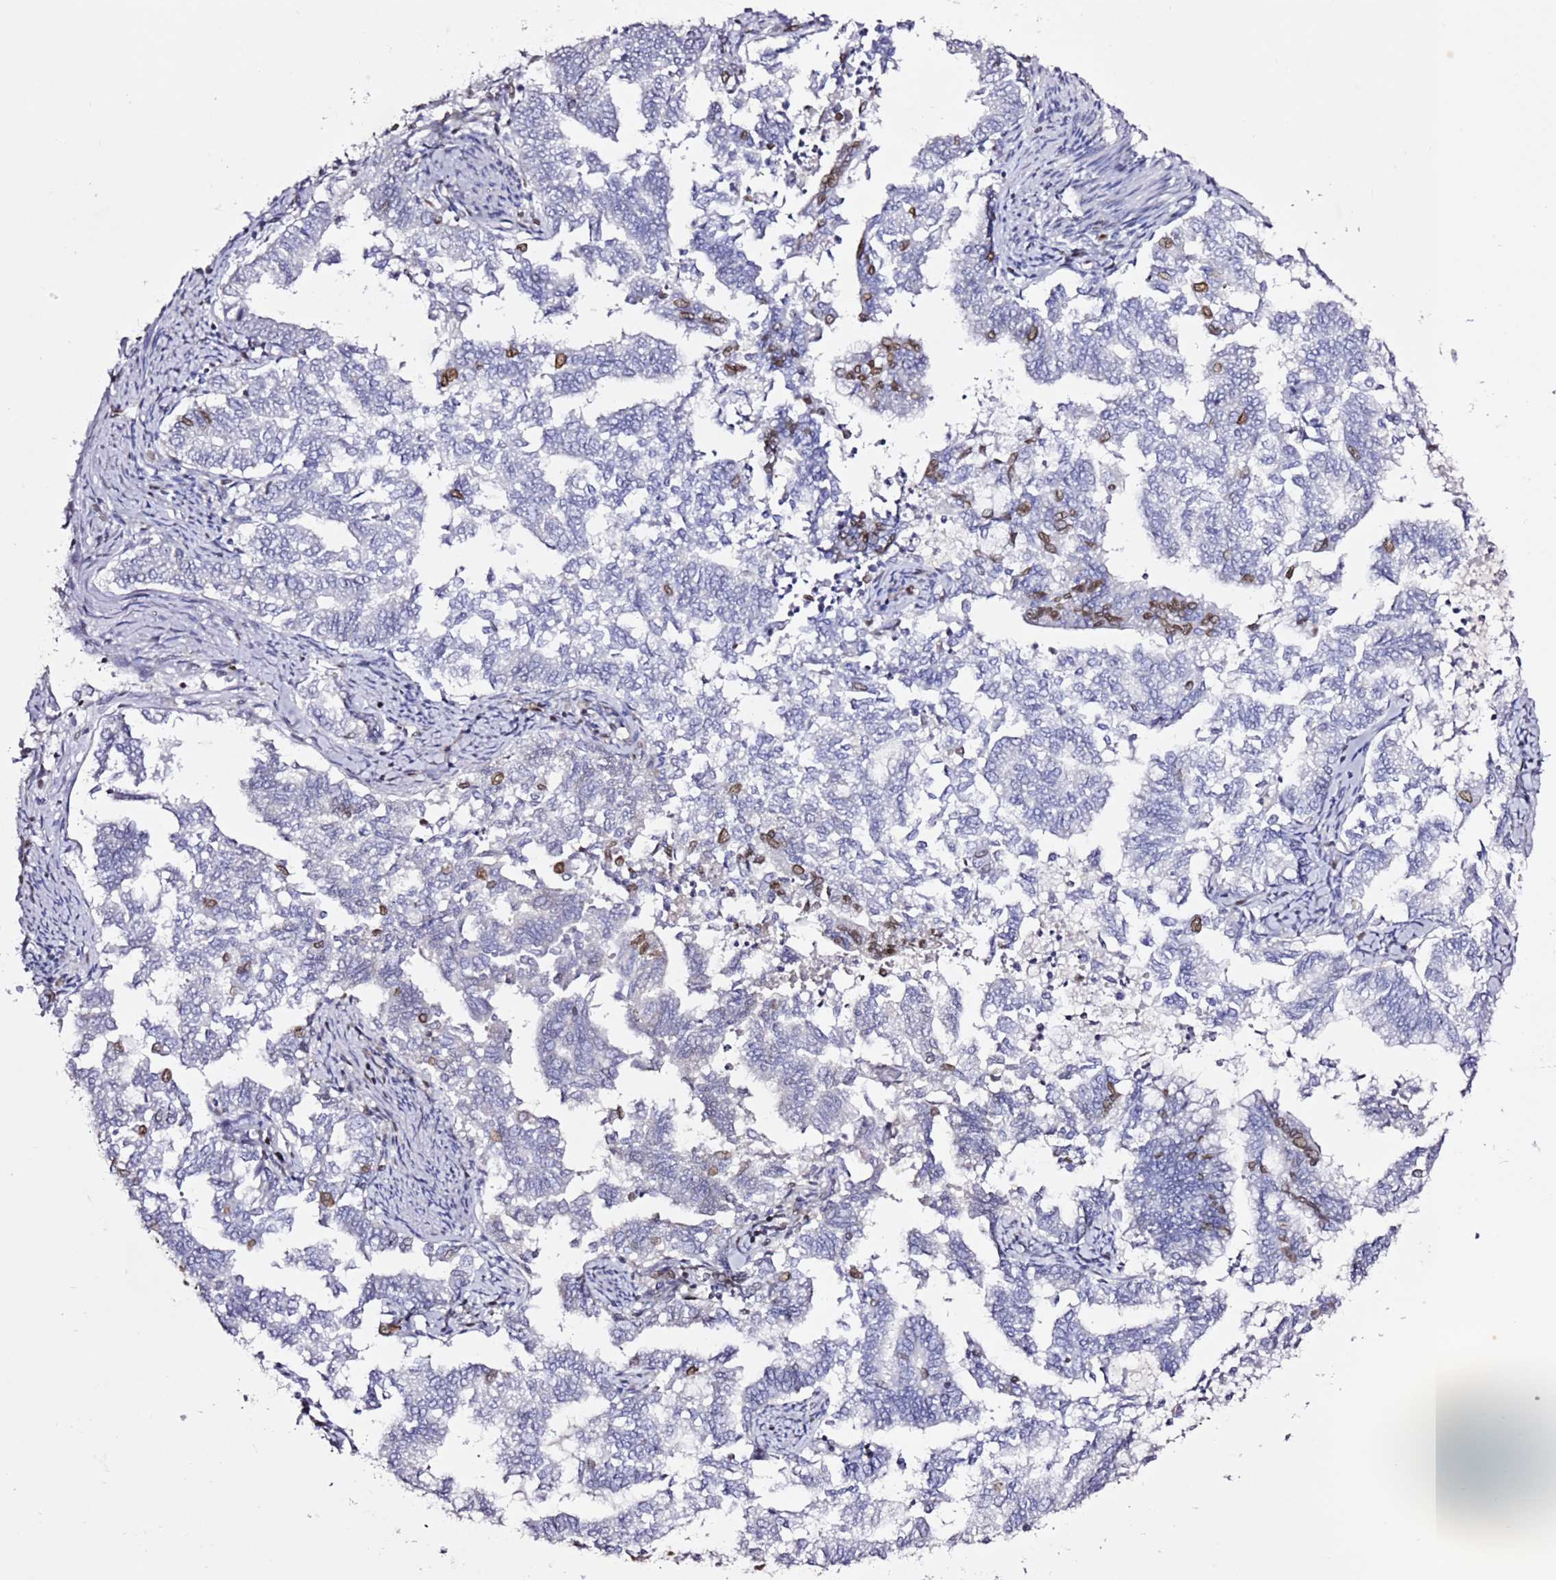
{"staining": {"intensity": "negative", "quantity": "none", "location": "none"}, "tissue": "endometrial cancer", "cell_type": "Tumor cells", "image_type": "cancer", "snomed": [{"axis": "morphology", "description": "Adenocarcinoma, NOS"}, {"axis": "topography", "description": "Endometrium"}], "caption": "Endometrial cancer stained for a protein using immunohistochemistry demonstrates no expression tumor cells.", "gene": "POU6F1", "patient": {"sex": "female", "age": 79}}